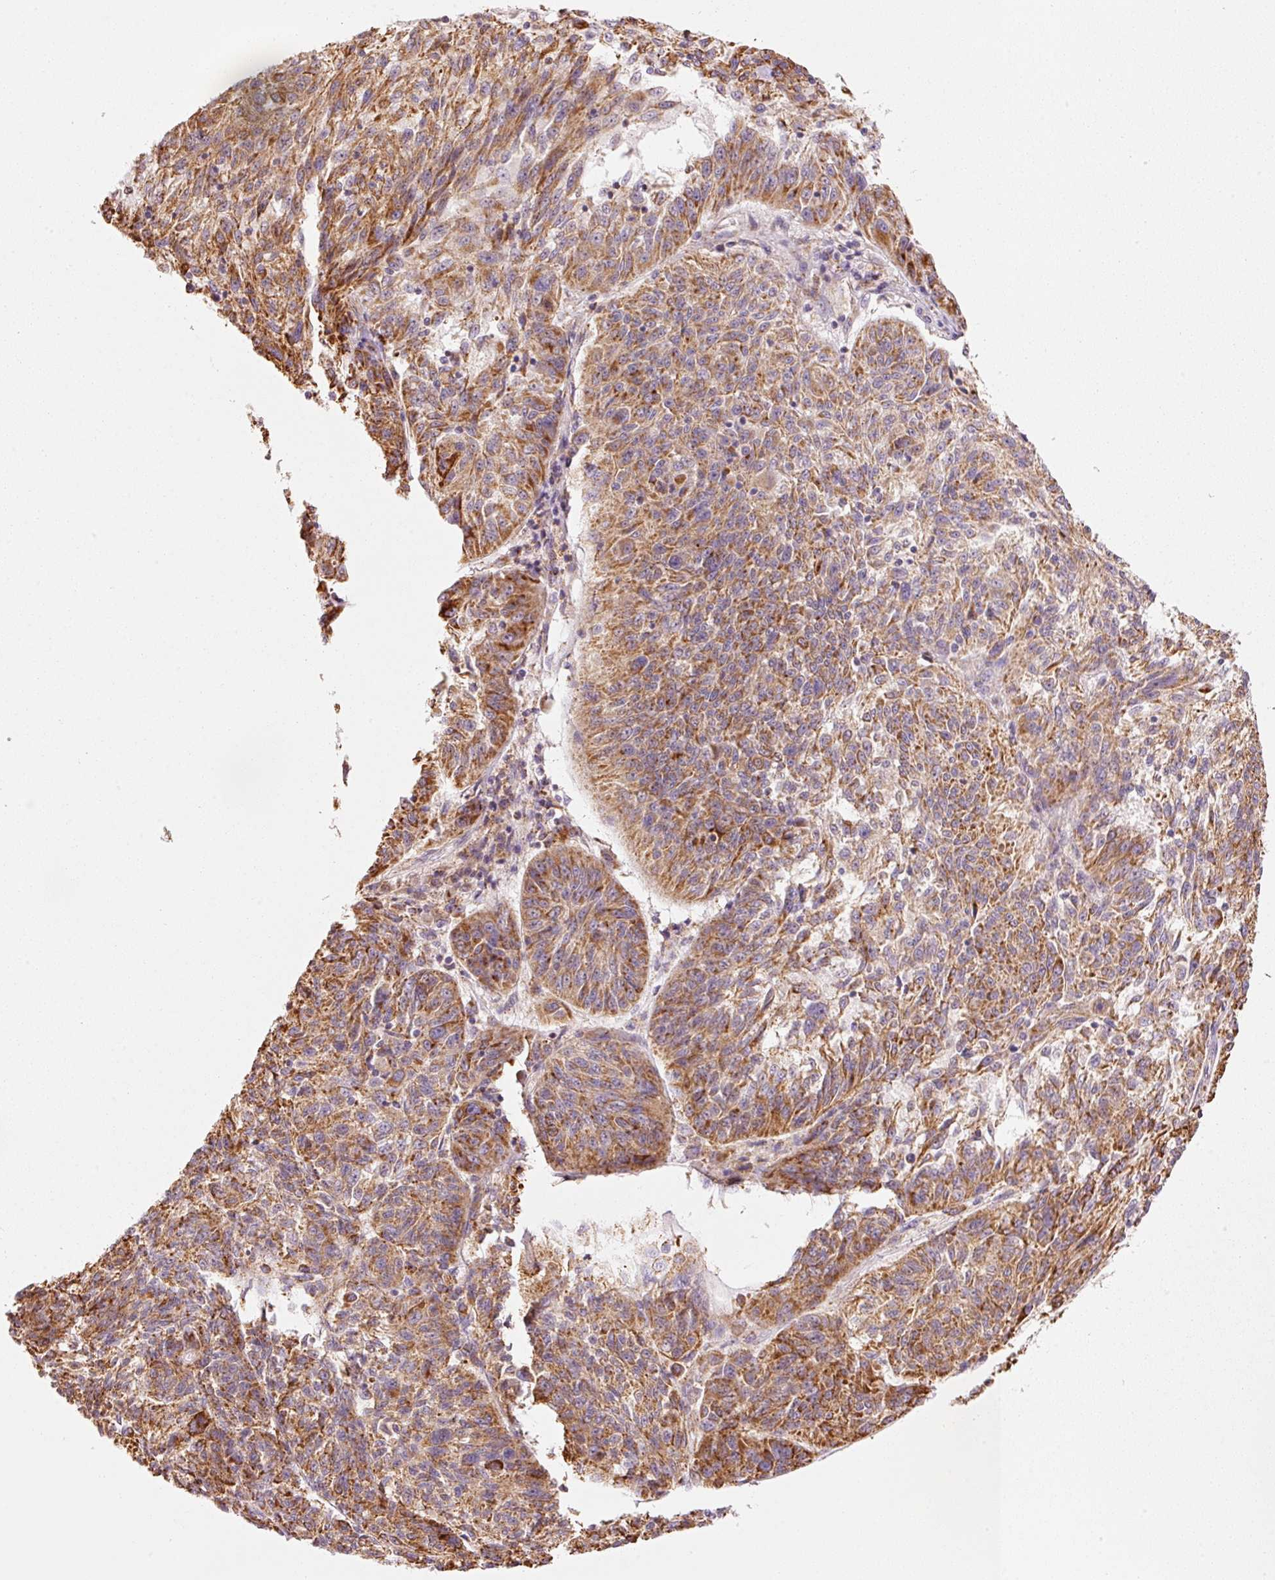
{"staining": {"intensity": "moderate", "quantity": ">75%", "location": "cytoplasmic/membranous"}, "tissue": "melanoma", "cell_type": "Tumor cells", "image_type": "cancer", "snomed": [{"axis": "morphology", "description": "Malignant melanoma, NOS"}, {"axis": "topography", "description": "Skin"}], "caption": "Melanoma stained for a protein exhibits moderate cytoplasmic/membranous positivity in tumor cells.", "gene": "C17orf98", "patient": {"sex": "male", "age": 53}}